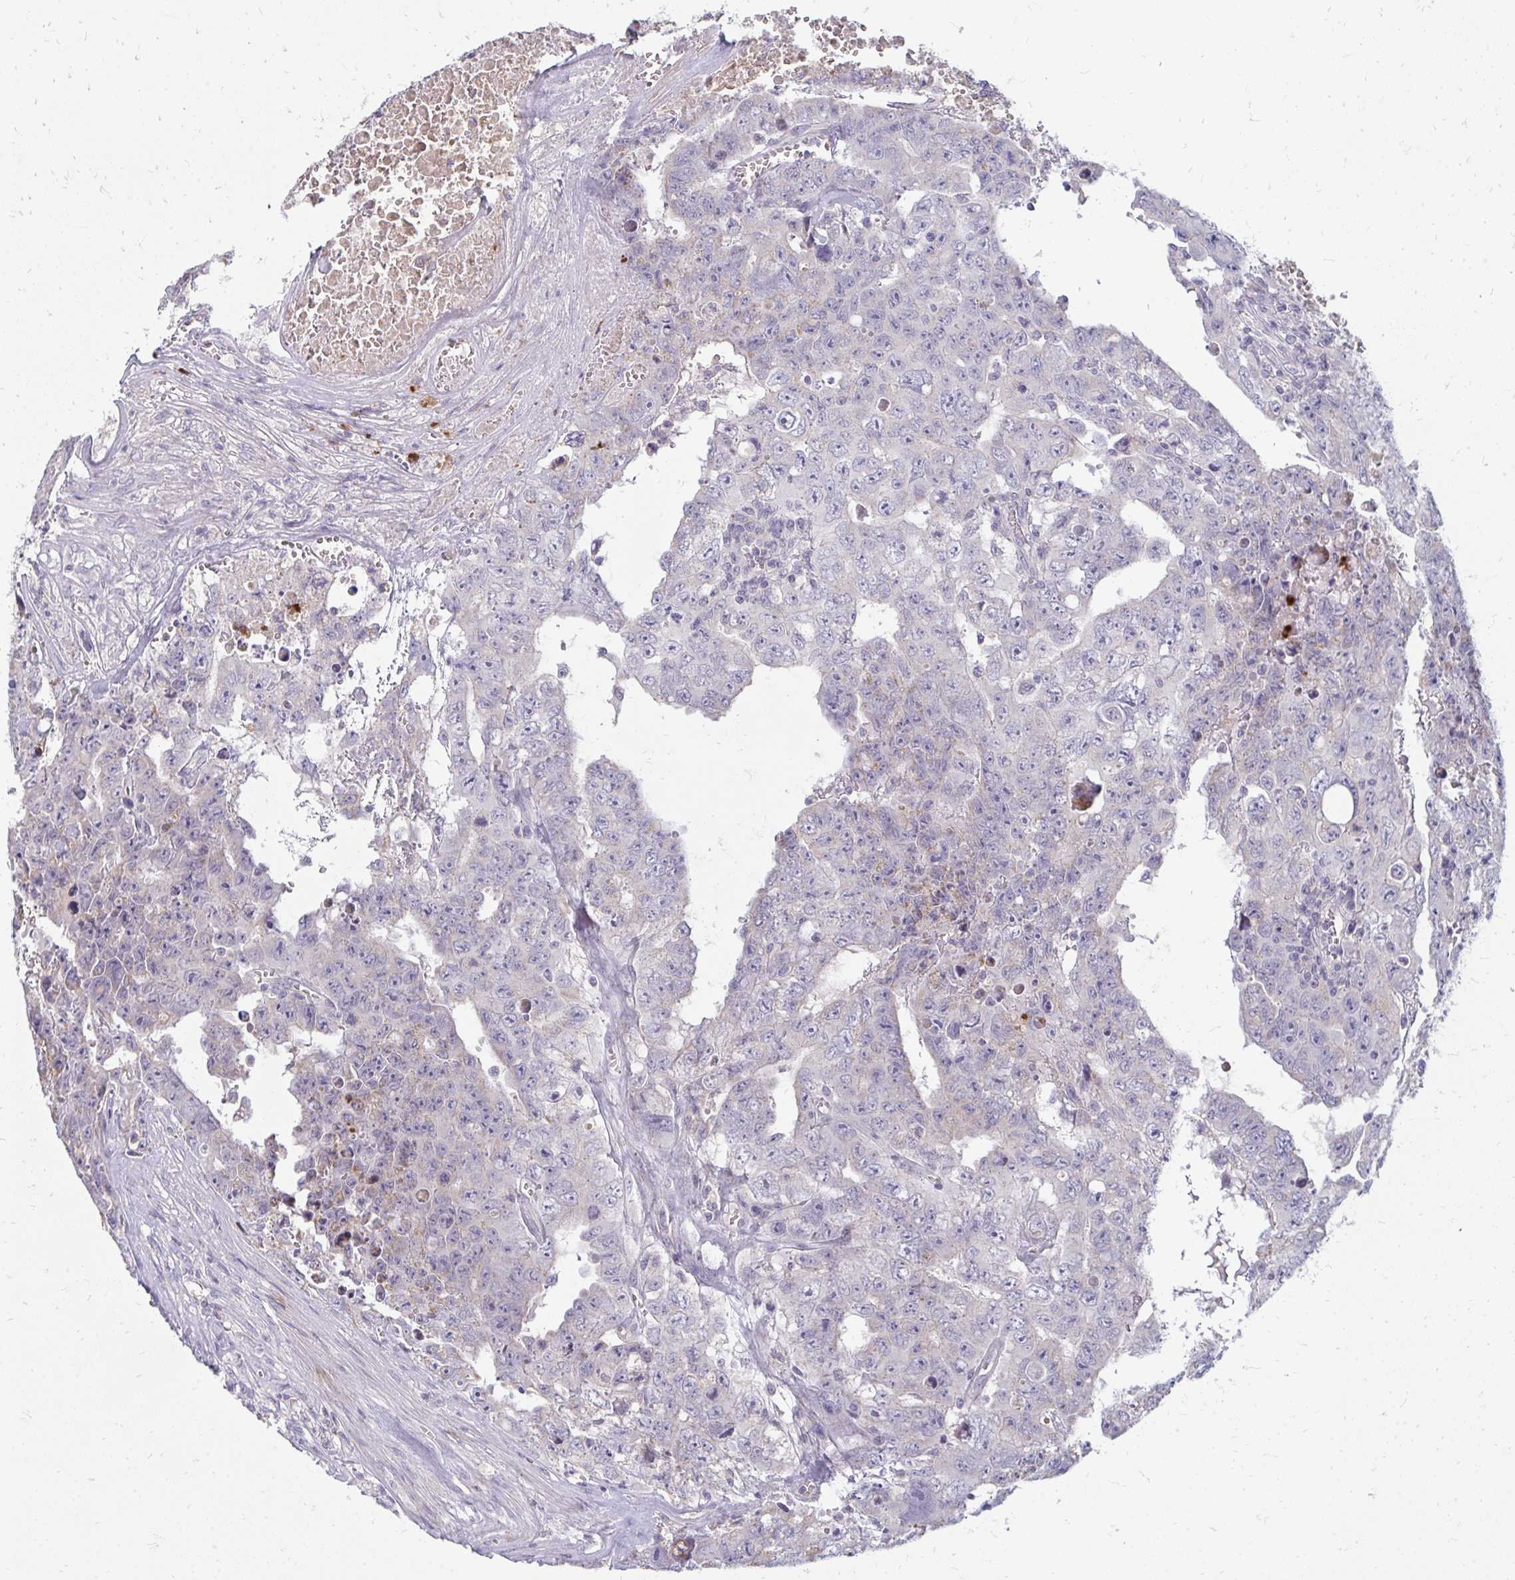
{"staining": {"intensity": "negative", "quantity": "none", "location": "none"}, "tissue": "testis cancer", "cell_type": "Tumor cells", "image_type": "cancer", "snomed": [{"axis": "morphology", "description": "Carcinoma, Embryonal, NOS"}, {"axis": "topography", "description": "Testis"}], "caption": "Micrograph shows no significant protein expression in tumor cells of testis cancer.", "gene": "RAB33A", "patient": {"sex": "male", "age": 24}}